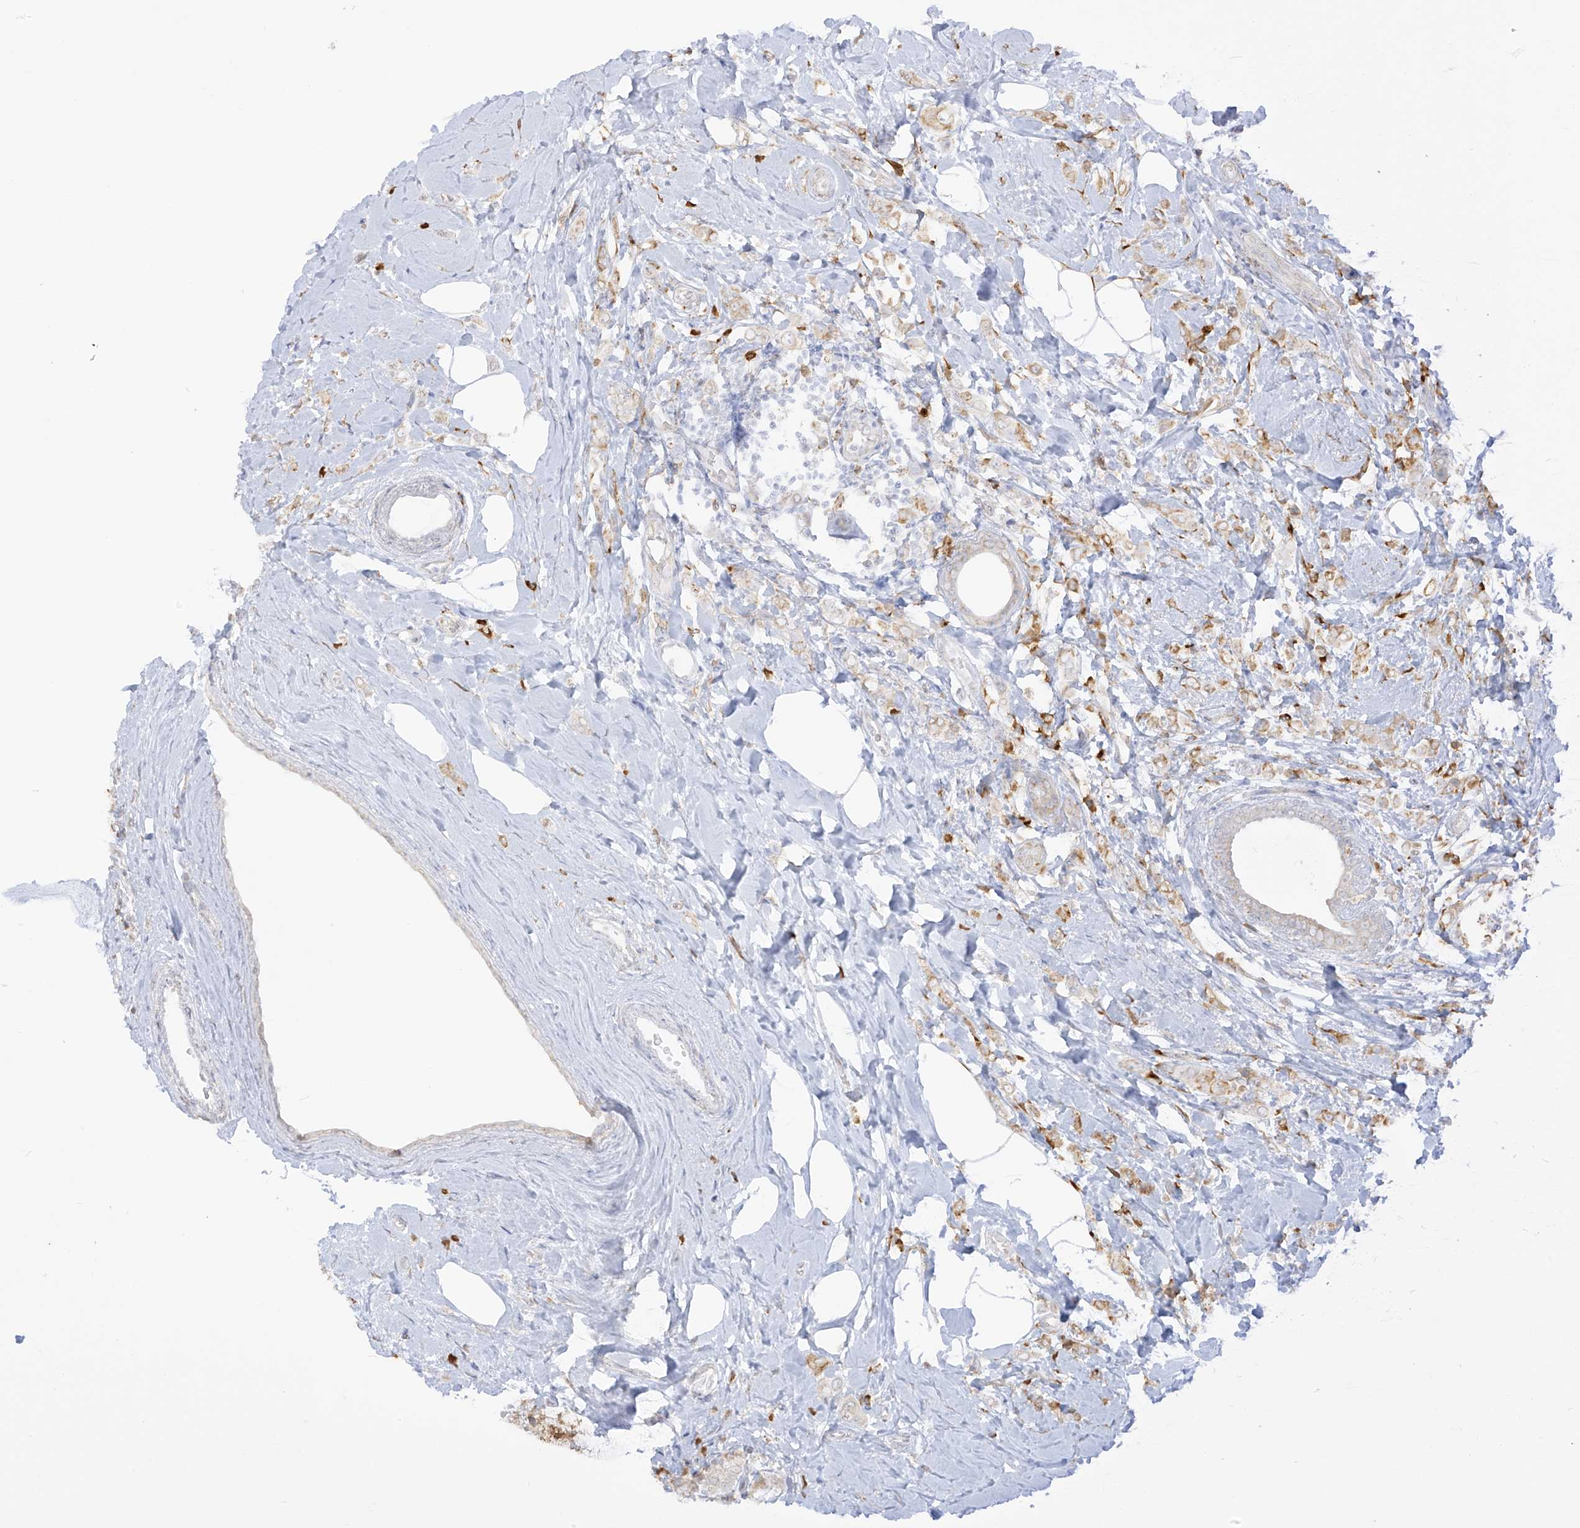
{"staining": {"intensity": "moderate", "quantity": "<25%", "location": "cytoplasmic/membranous"}, "tissue": "breast cancer", "cell_type": "Tumor cells", "image_type": "cancer", "snomed": [{"axis": "morphology", "description": "Lobular carcinoma"}, {"axis": "topography", "description": "Breast"}], "caption": "Moderate cytoplasmic/membranous protein staining is identified in approximately <25% of tumor cells in breast lobular carcinoma.", "gene": "LRRC59", "patient": {"sex": "female", "age": 47}}